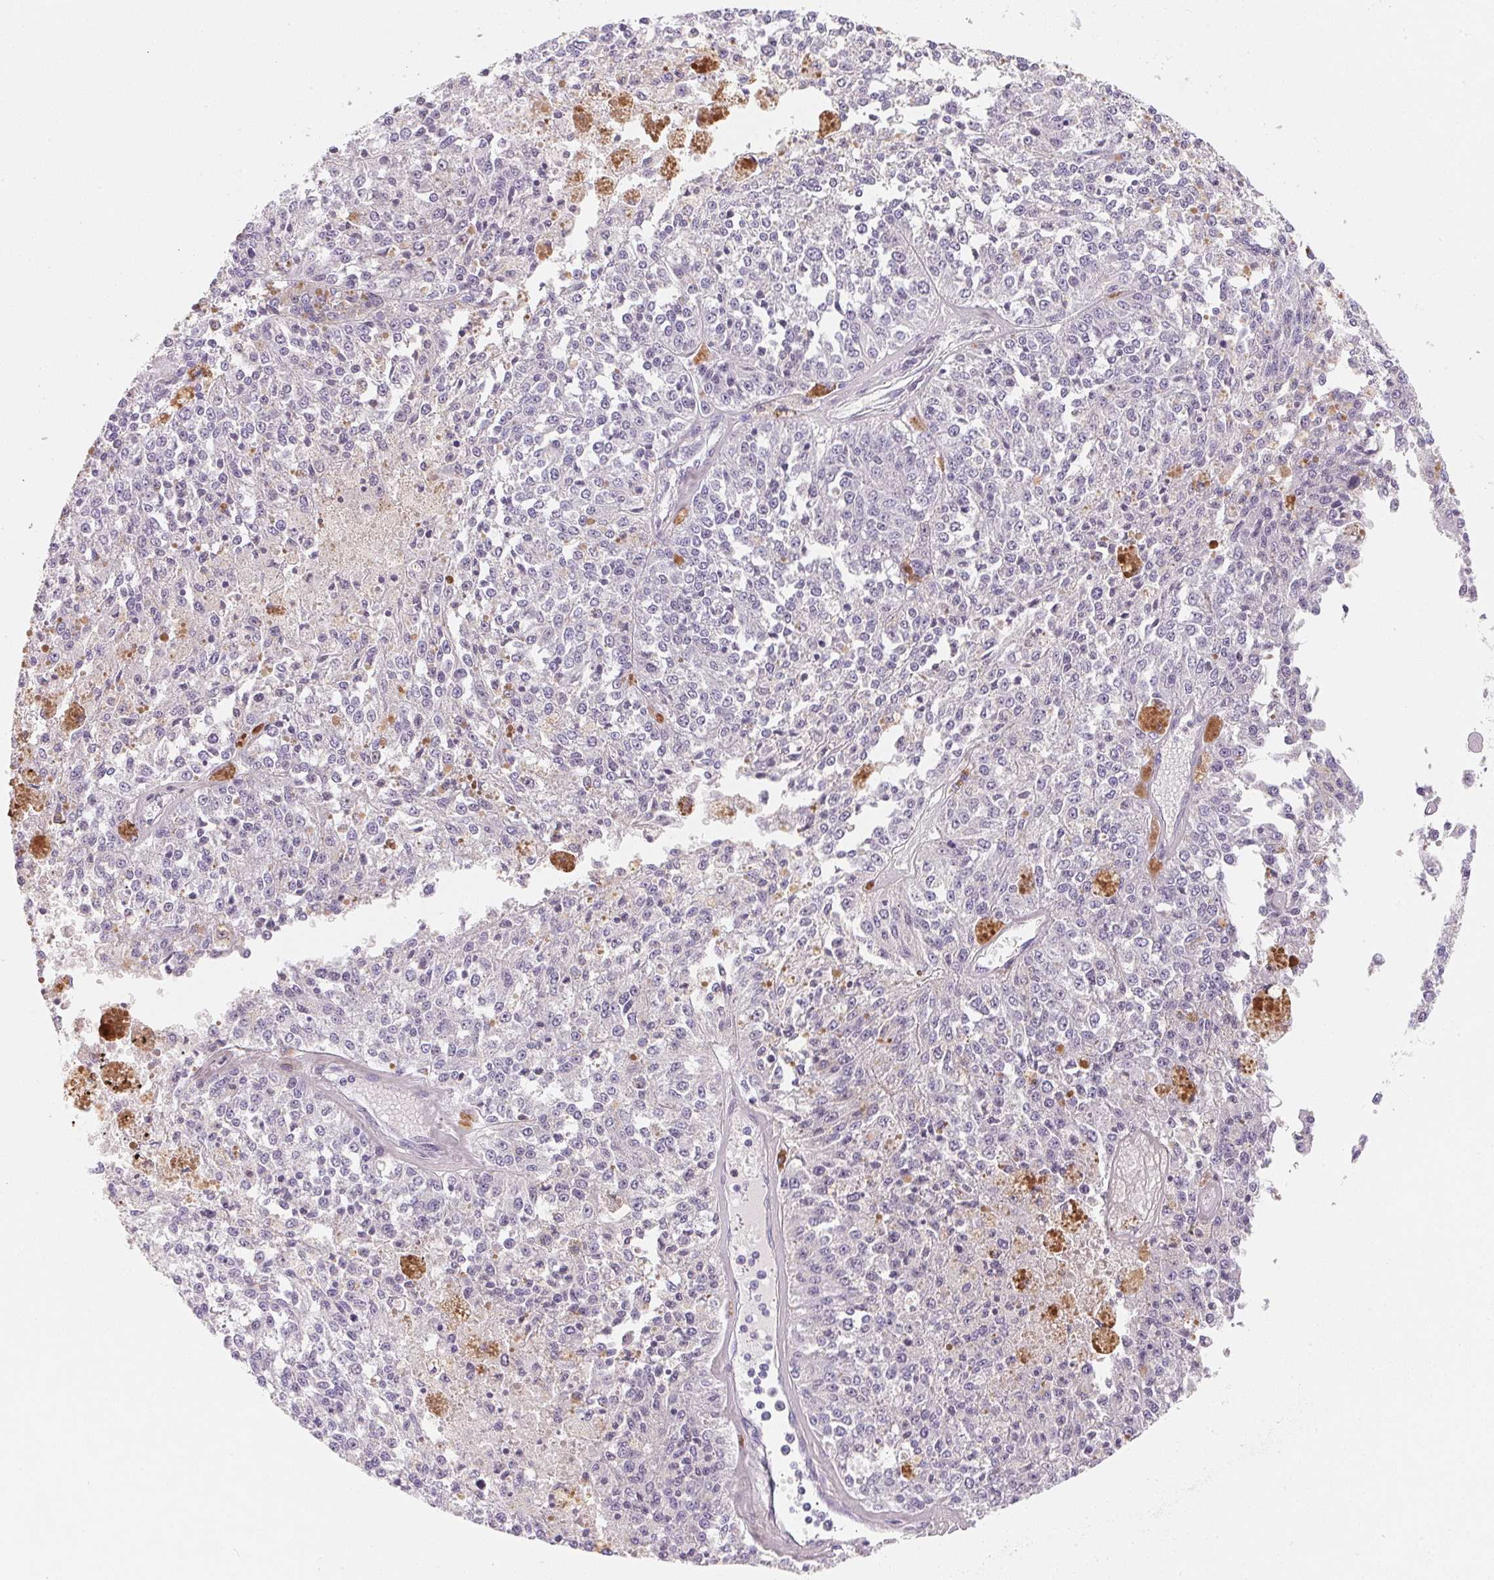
{"staining": {"intensity": "negative", "quantity": "none", "location": "none"}, "tissue": "melanoma", "cell_type": "Tumor cells", "image_type": "cancer", "snomed": [{"axis": "morphology", "description": "Malignant melanoma, Metastatic site"}, {"axis": "topography", "description": "Lymph node"}], "caption": "A micrograph of melanoma stained for a protein displays no brown staining in tumor cells.", "gene": "ACP3", "patient": {"sex": "female", "age": 64}}